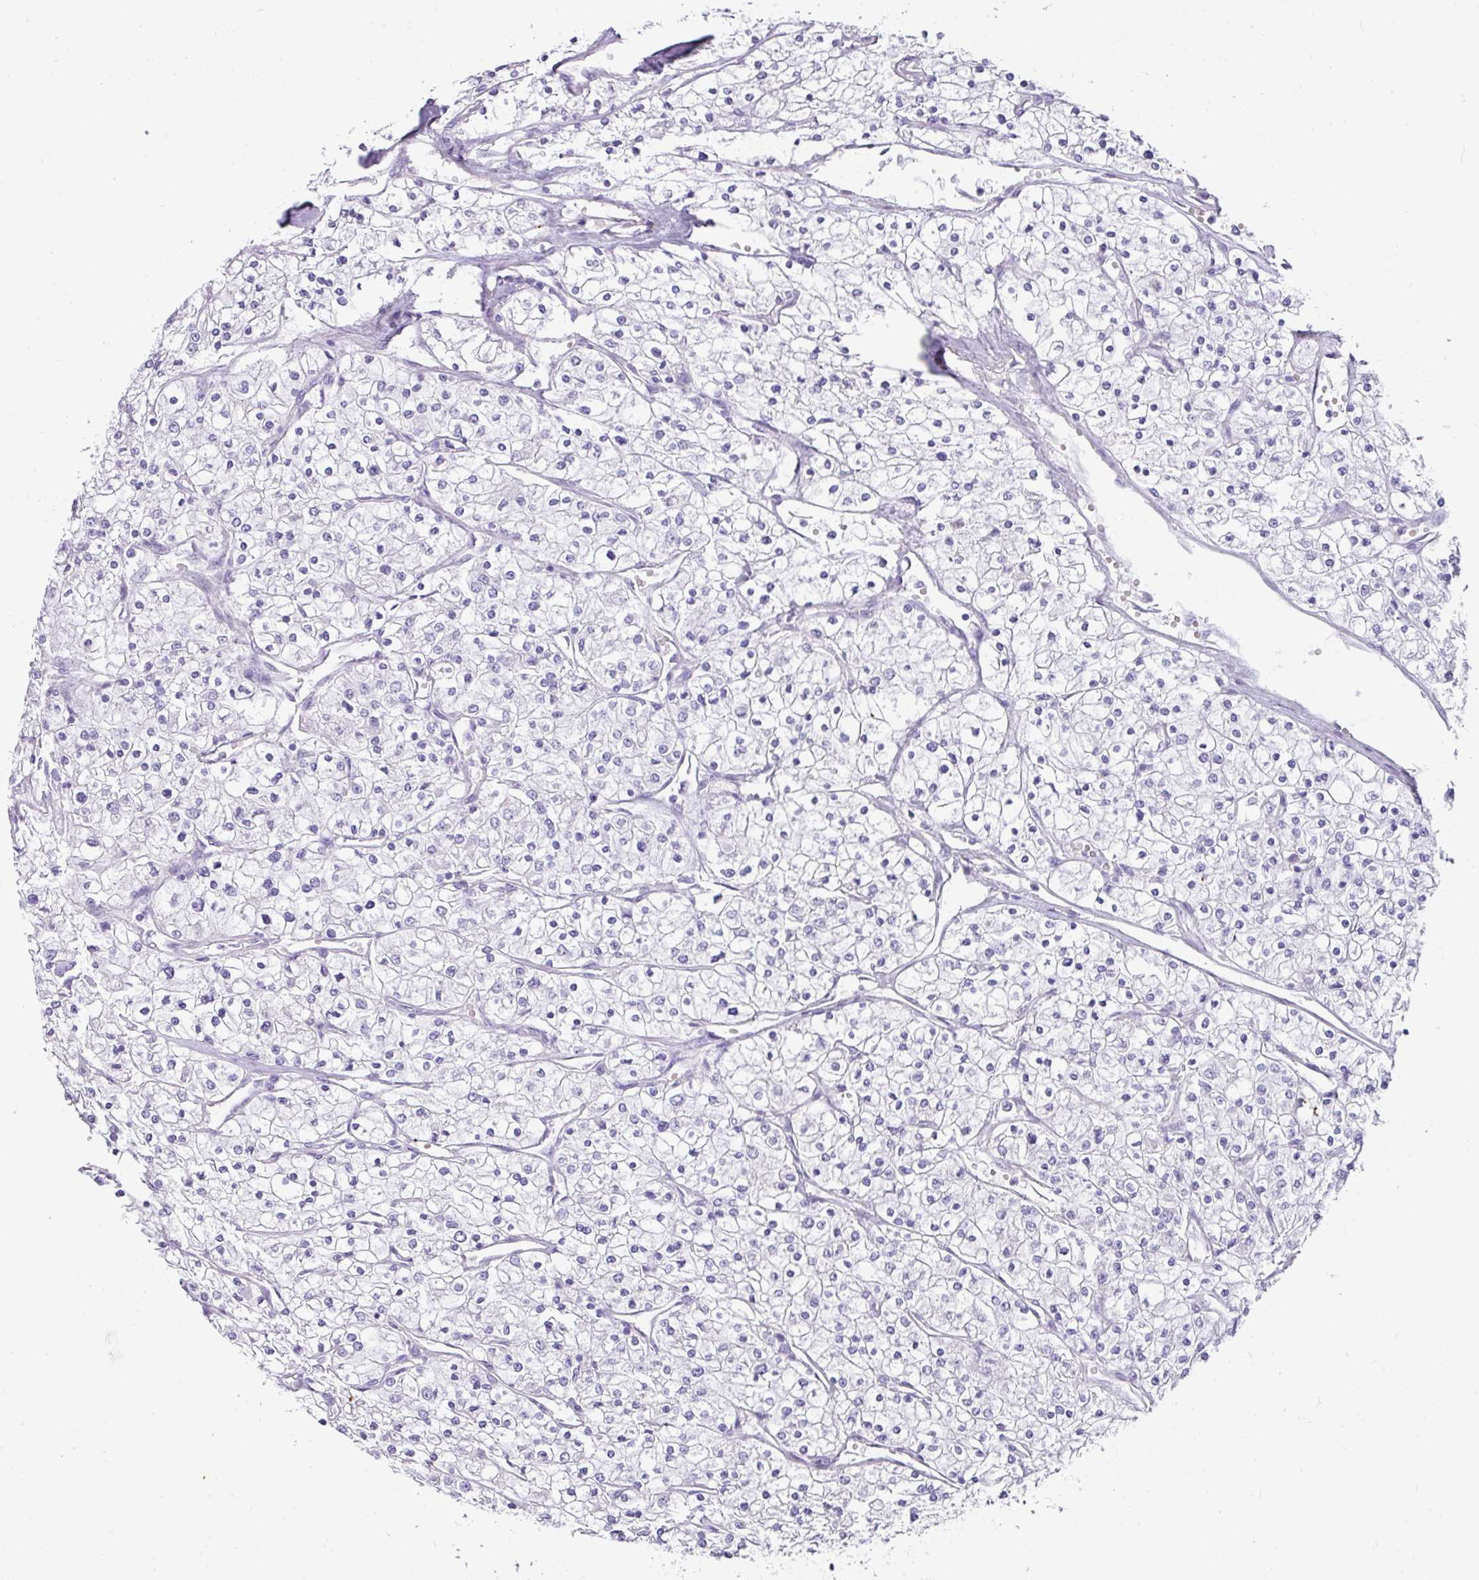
{"staining": {"intensity": "negative", "quantity": "none", "location": "none"}, "tissue": "renal cancer", "cell_type": "Tumor cells", "image_type": "cancer", "snomed": [{"axis": "morphology", "description": "Adenocarcinoma, NOS"}, {"axis": "topography", "description": "Kidney"}], "caption": "An immunohistochemistry photomicrograph of renal cancer (adenocarcinoma) is shown. There is no staining in tumor cells of renal cancer (adenocarcinoma).", "gene": "OR52N1", "patient": {"sex": "male", "age": 80}}